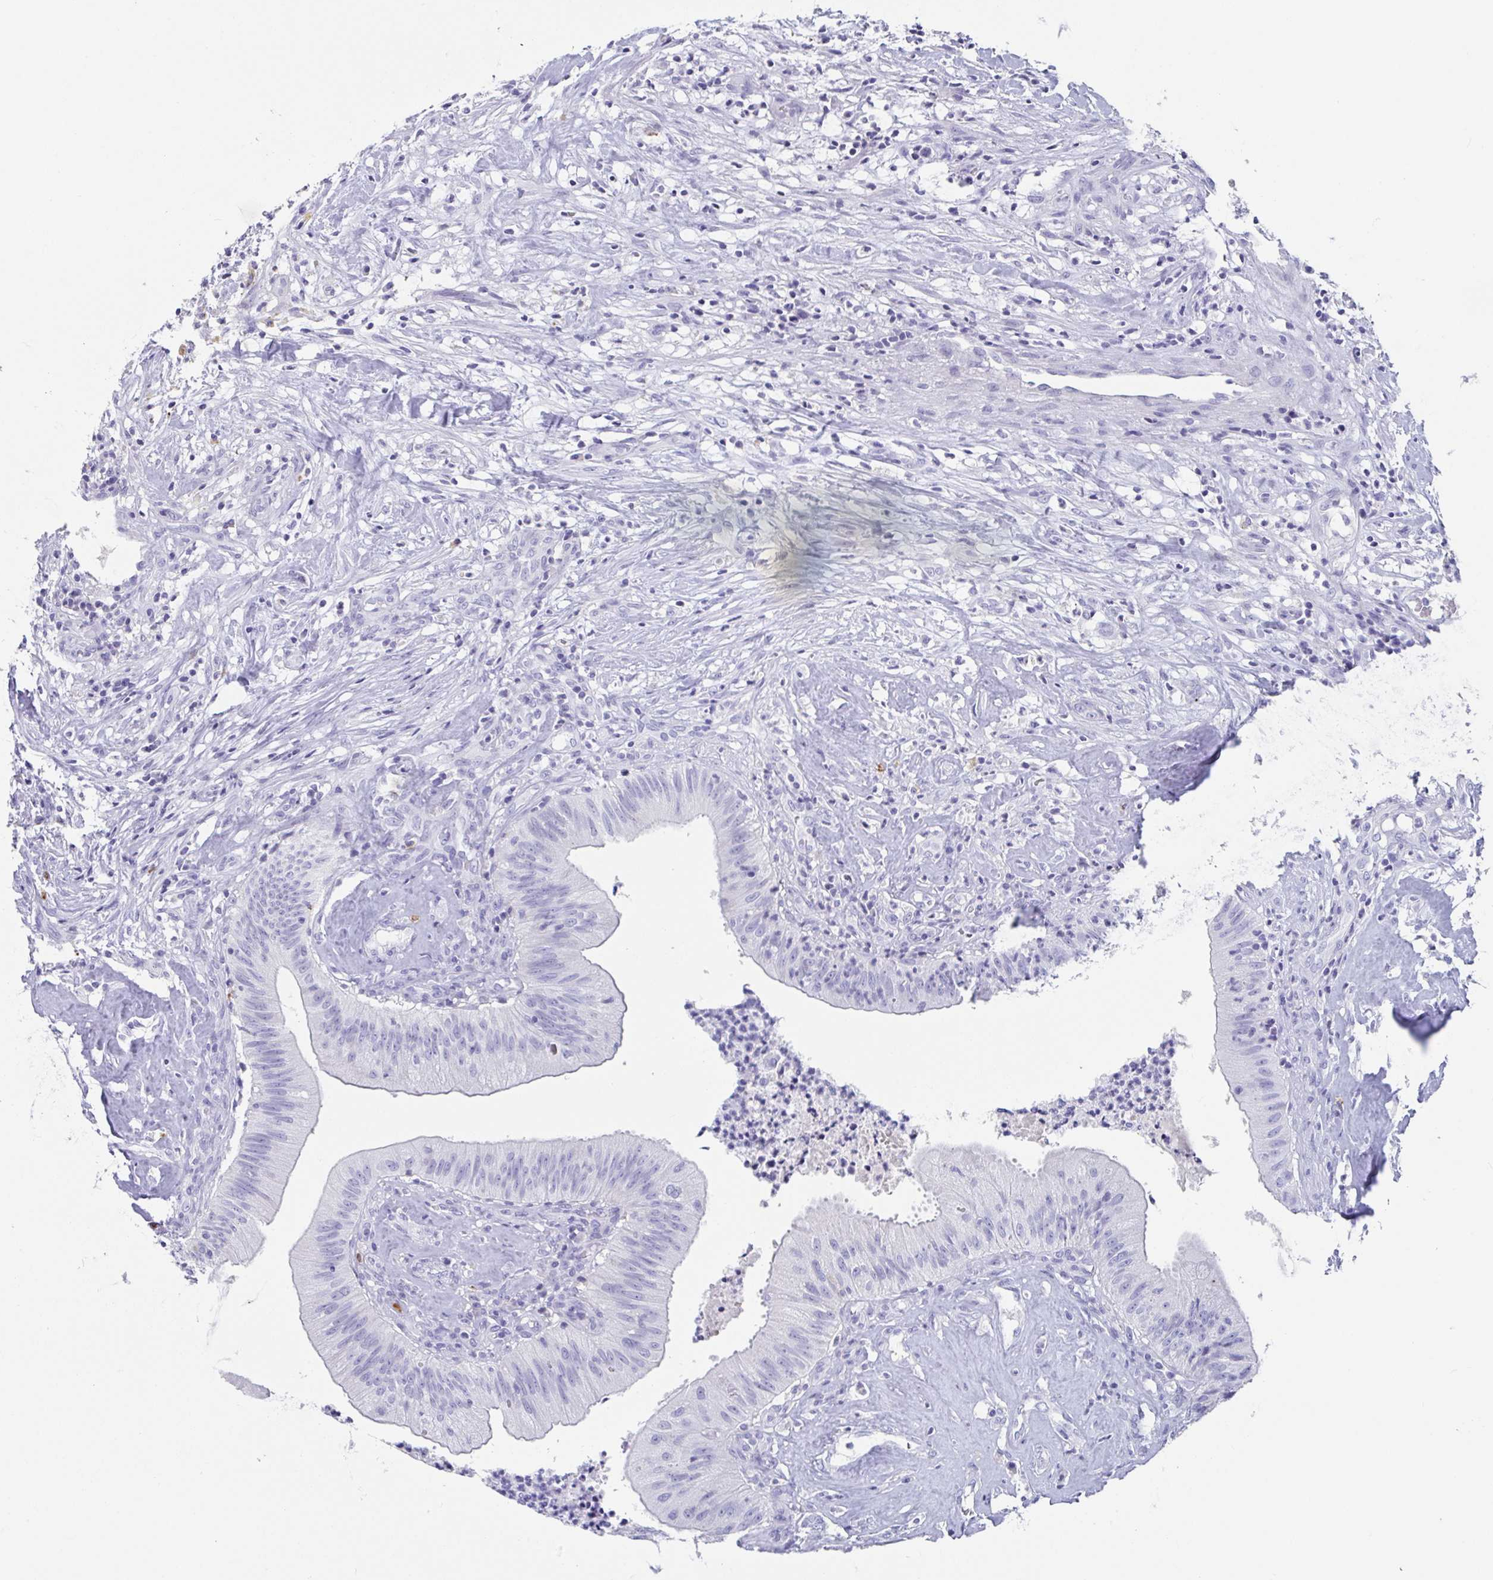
{"staining": {"intensity": "negative", "quantity": "none", "location": "none"}, "tissue": "head and neck cancer", "cell_type": "Tumor cells", "image_type": "cancer", "snomed": [{"axis": "morphology", "description": "Adenocarcinoma, NOS"}, {"axis": "topography", "description": "Head-Neck"}], "caption": "Micrograph shows no protein expression in tumor cells of head and neck adenocarcinoma tissue.", "gene": "PLA2G1B", "patient": {"sex": "male", "age": 44}}